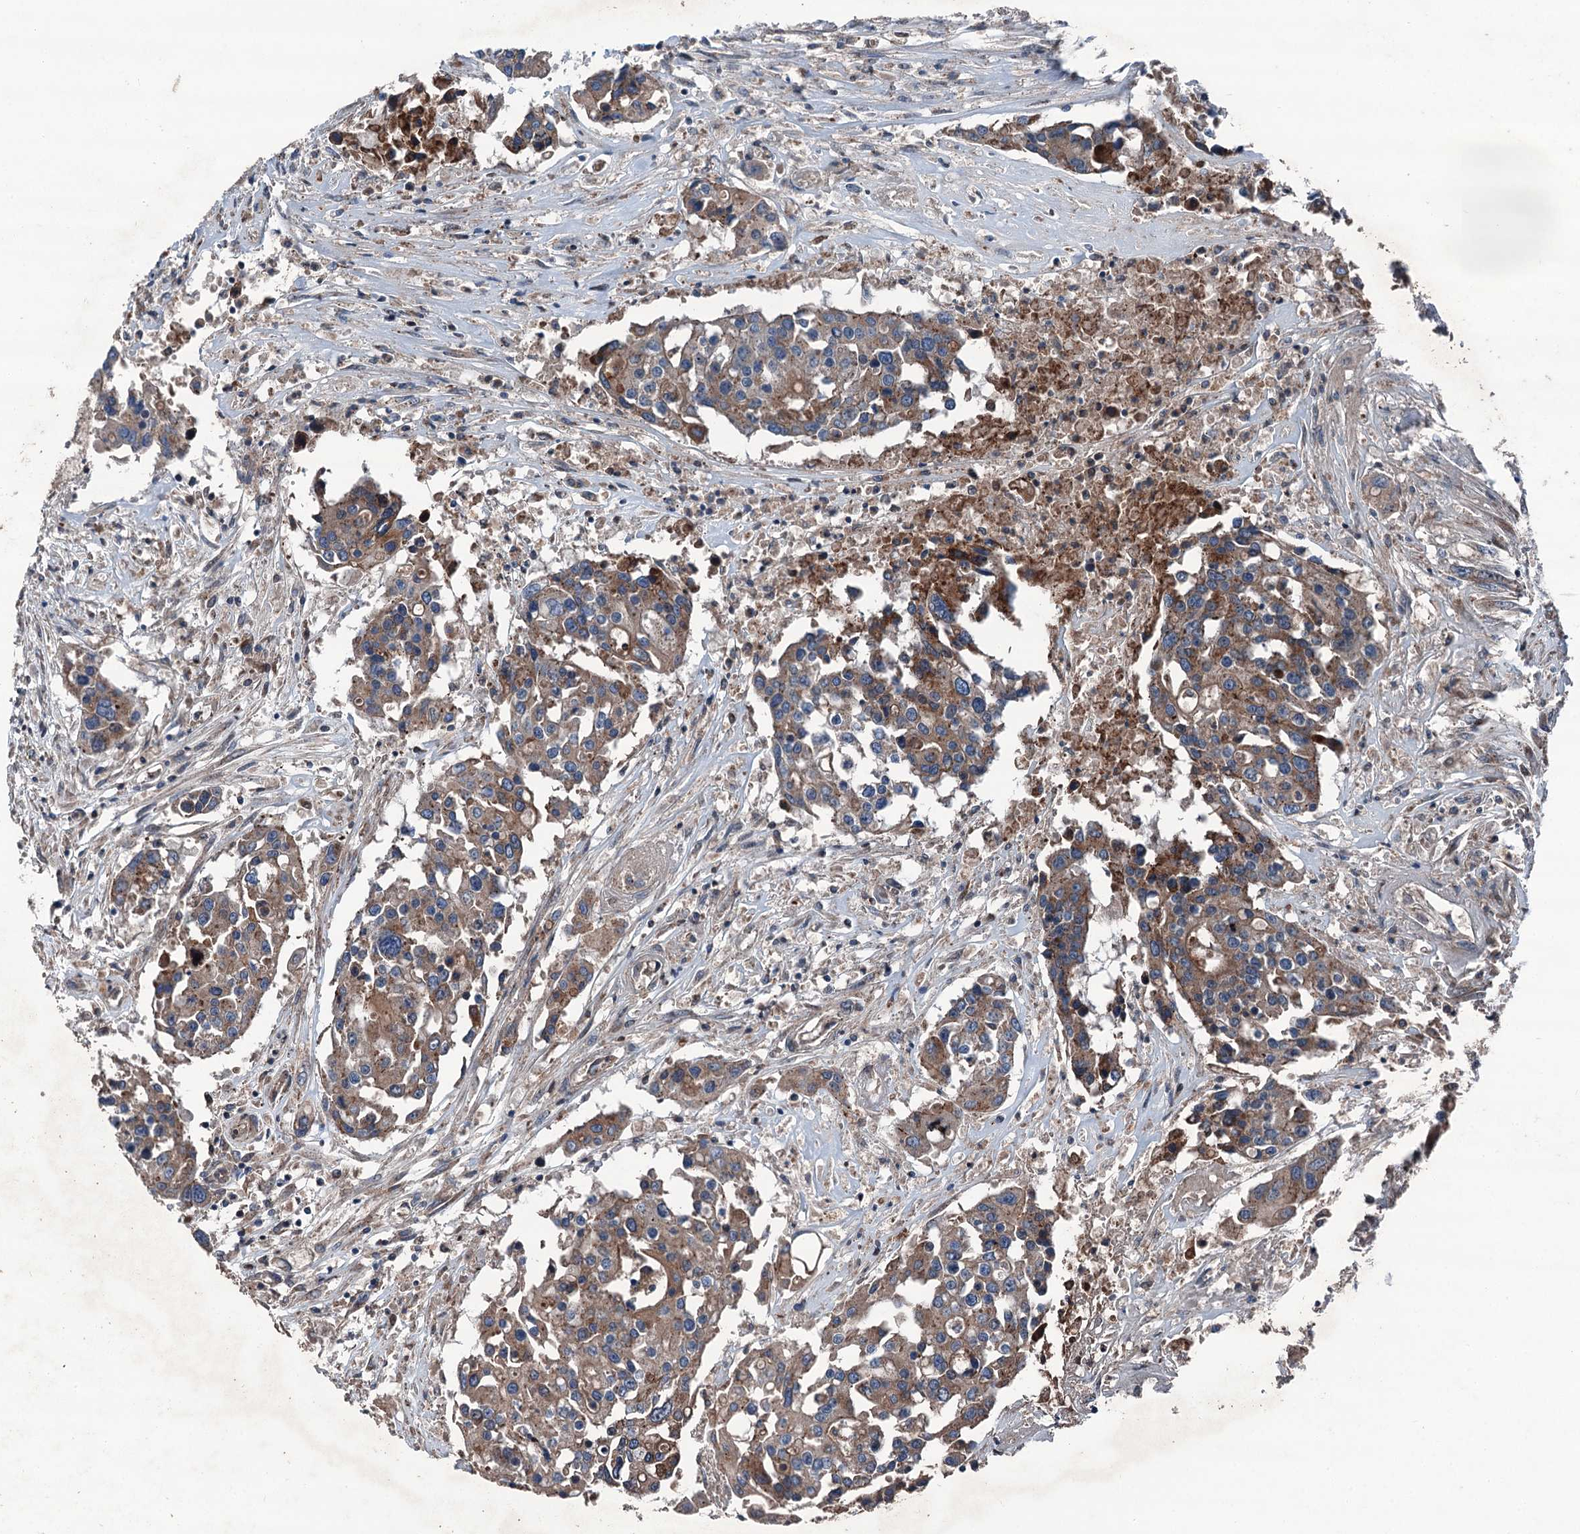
{"staining": {"intensity": "moderate", "quantity": ">75%", "location": "cytoplasmic/membranous"}, "tissue": "colorectal cancer", "cell_type": "Tumor cells", "image_type": "cancer", "snomed": [{"axis": "morphology", "description": "Adenocarcinoma, NOS"}, {"axis": "topography", "description": "Colon"}], "caption": "The photomicrograph displays a brown stain indicating the presence of a protein in the cytoplasmic/membranous of tumor cells in adenocarcinoma (colorectal).", "gene": "RUFY1", "patient": {"sex": "male", "age": 77}}